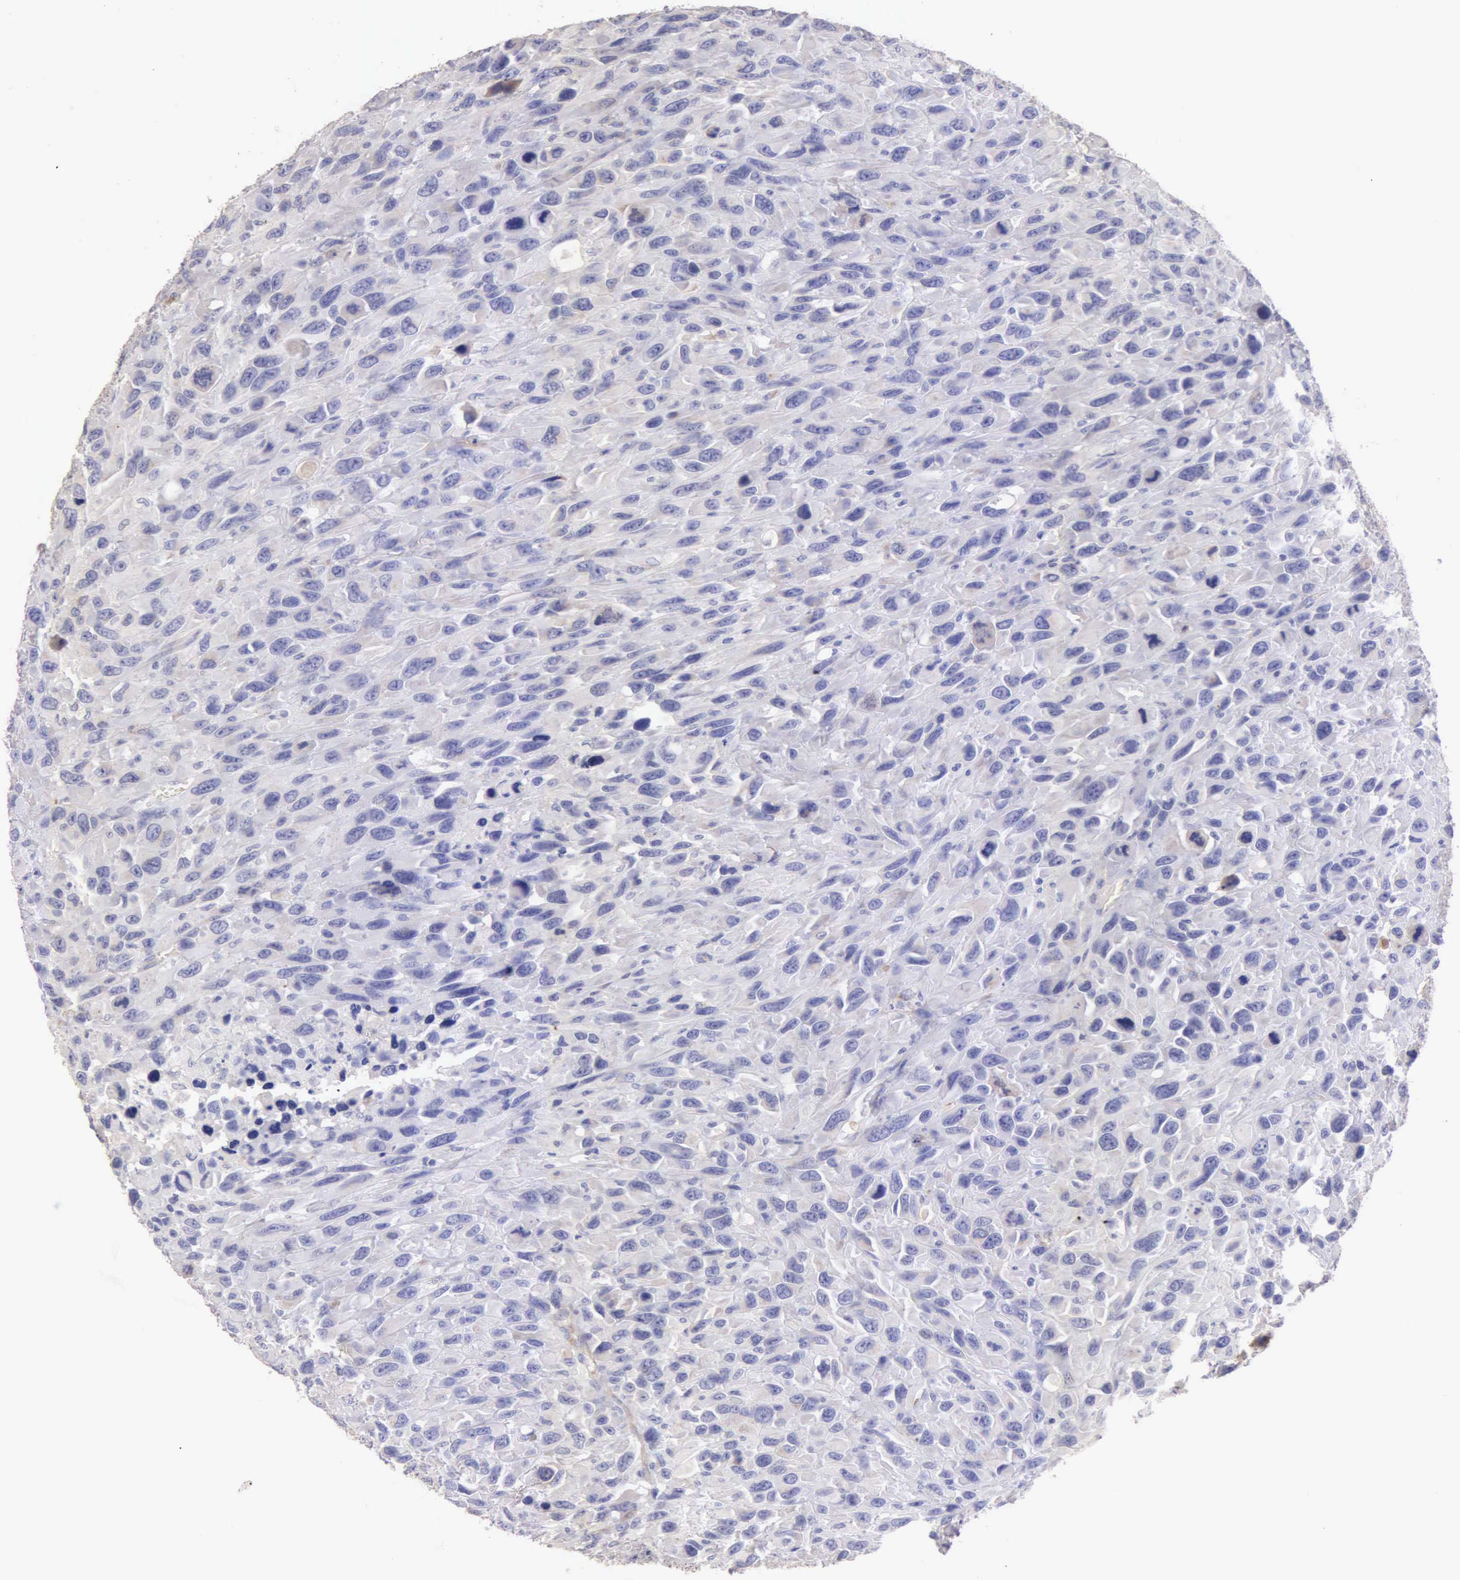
{"staining": {"intensity": "negative", "quantity": "none", "location": "none"}, "tissue": "renal cancer", "cell_type": "Tumor cells", "image_type": "cancer", "snomed": [{"axis": "morphology", "description": "Adenocarcinoma, NOS"}, {"axis": "topography", "description": "Kidney"}], "caption": "A micrograph of renal adenocarcinoma stained for a protein exhibits no brown staining in tumor cells.", "gene": "APP", "patient": {"sex": "male", "age": 79}}